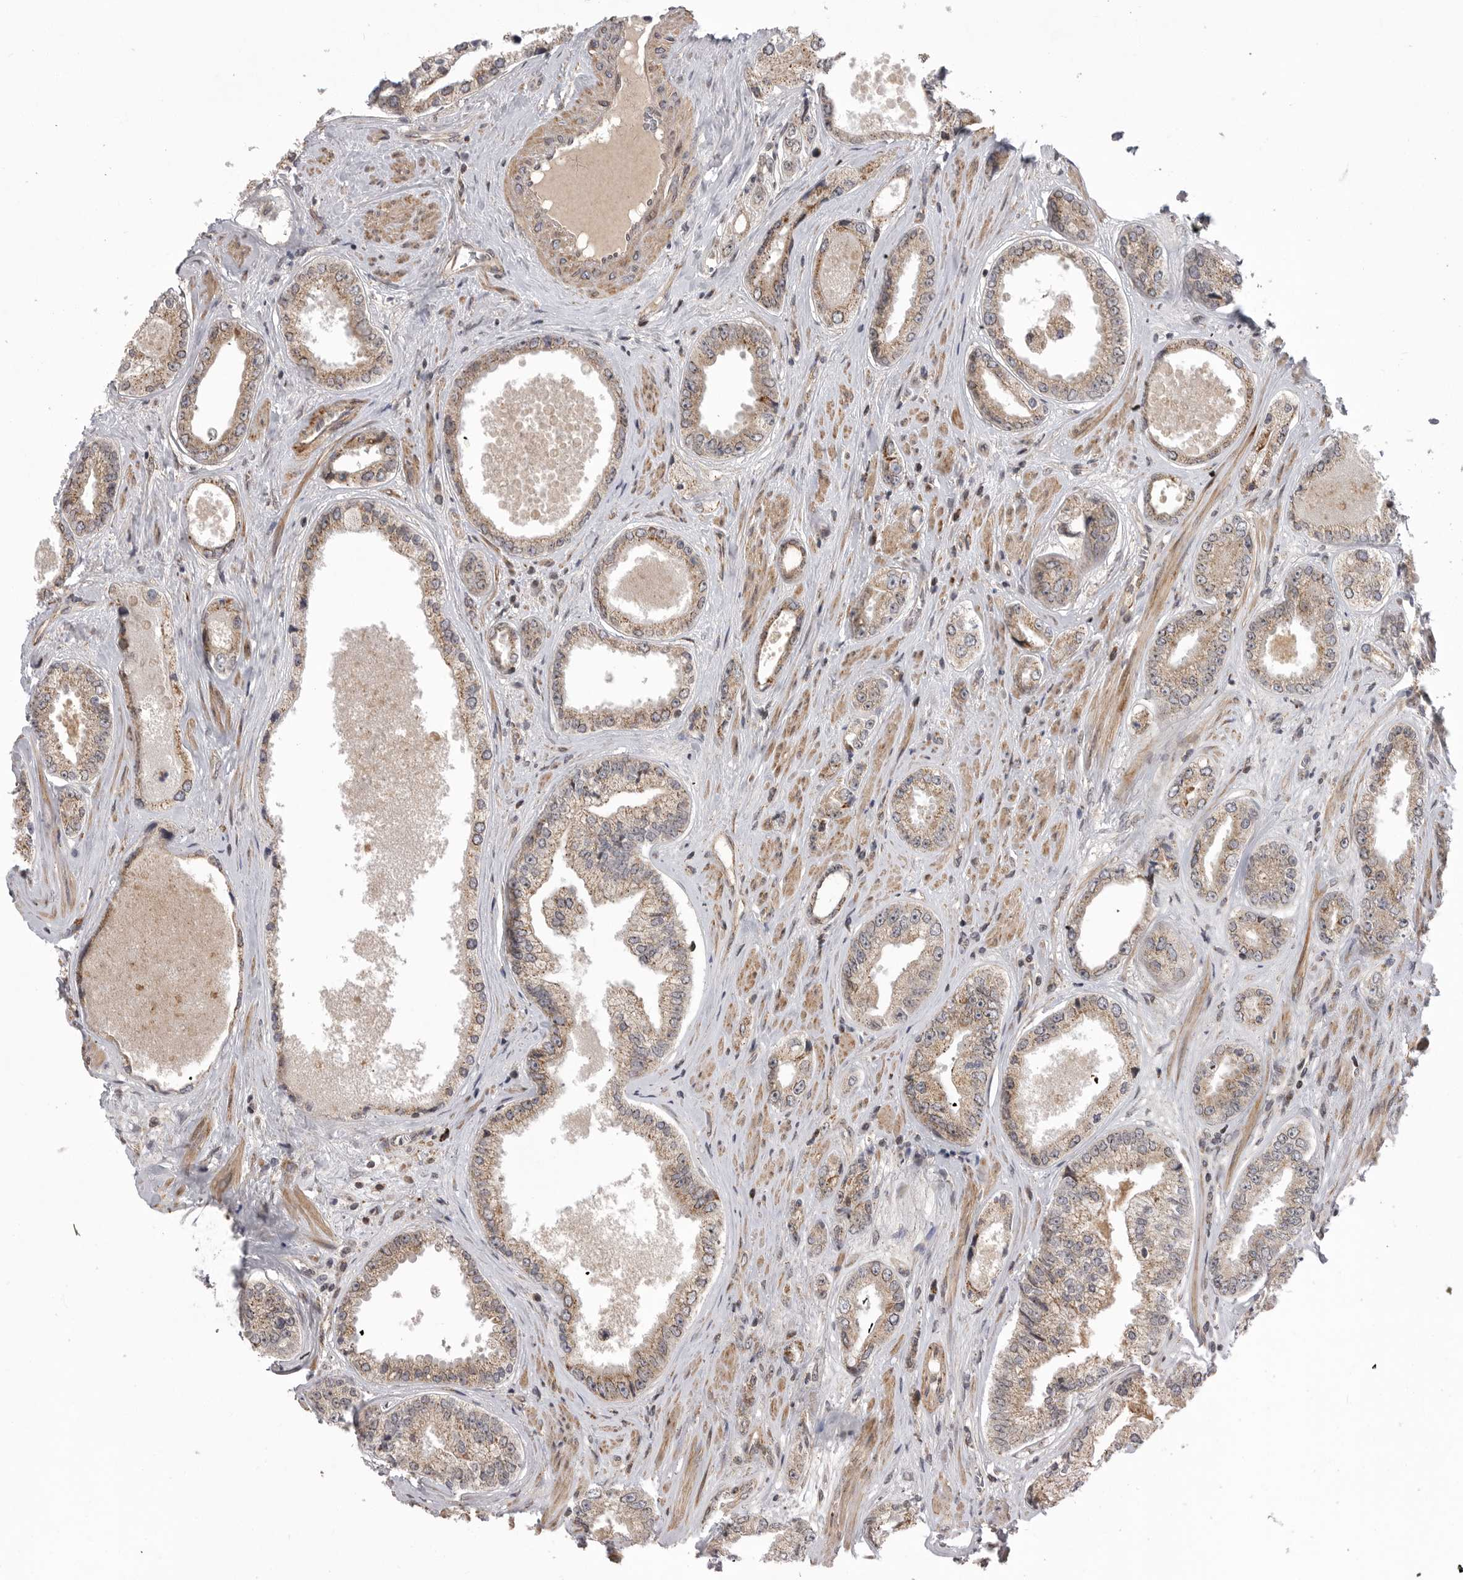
{"staining": {"intensity": "weak", "quantity": ">75%", "location": "cytoplasmic/membranous"}, "tissue": "prostate cancer", "cell_type": "Tumor cells", "image_type": "cancer", "snomed": [{"axis": "morphology", "description": "Adenocarcinoma, High grade"}, {"axis": "topography", "description": "Prostate"}], "caption": "Immunohistochemistry histopathology image of high-grade adenocarcinoma (prostate) stained for a protein (brown), which demonstrates low levels of weak cytoplasmic/membranous positivity in about >75% of tumor cells.", "gene": "TMPRSS11F", "patient": {"sex": "male", "age": 61}}